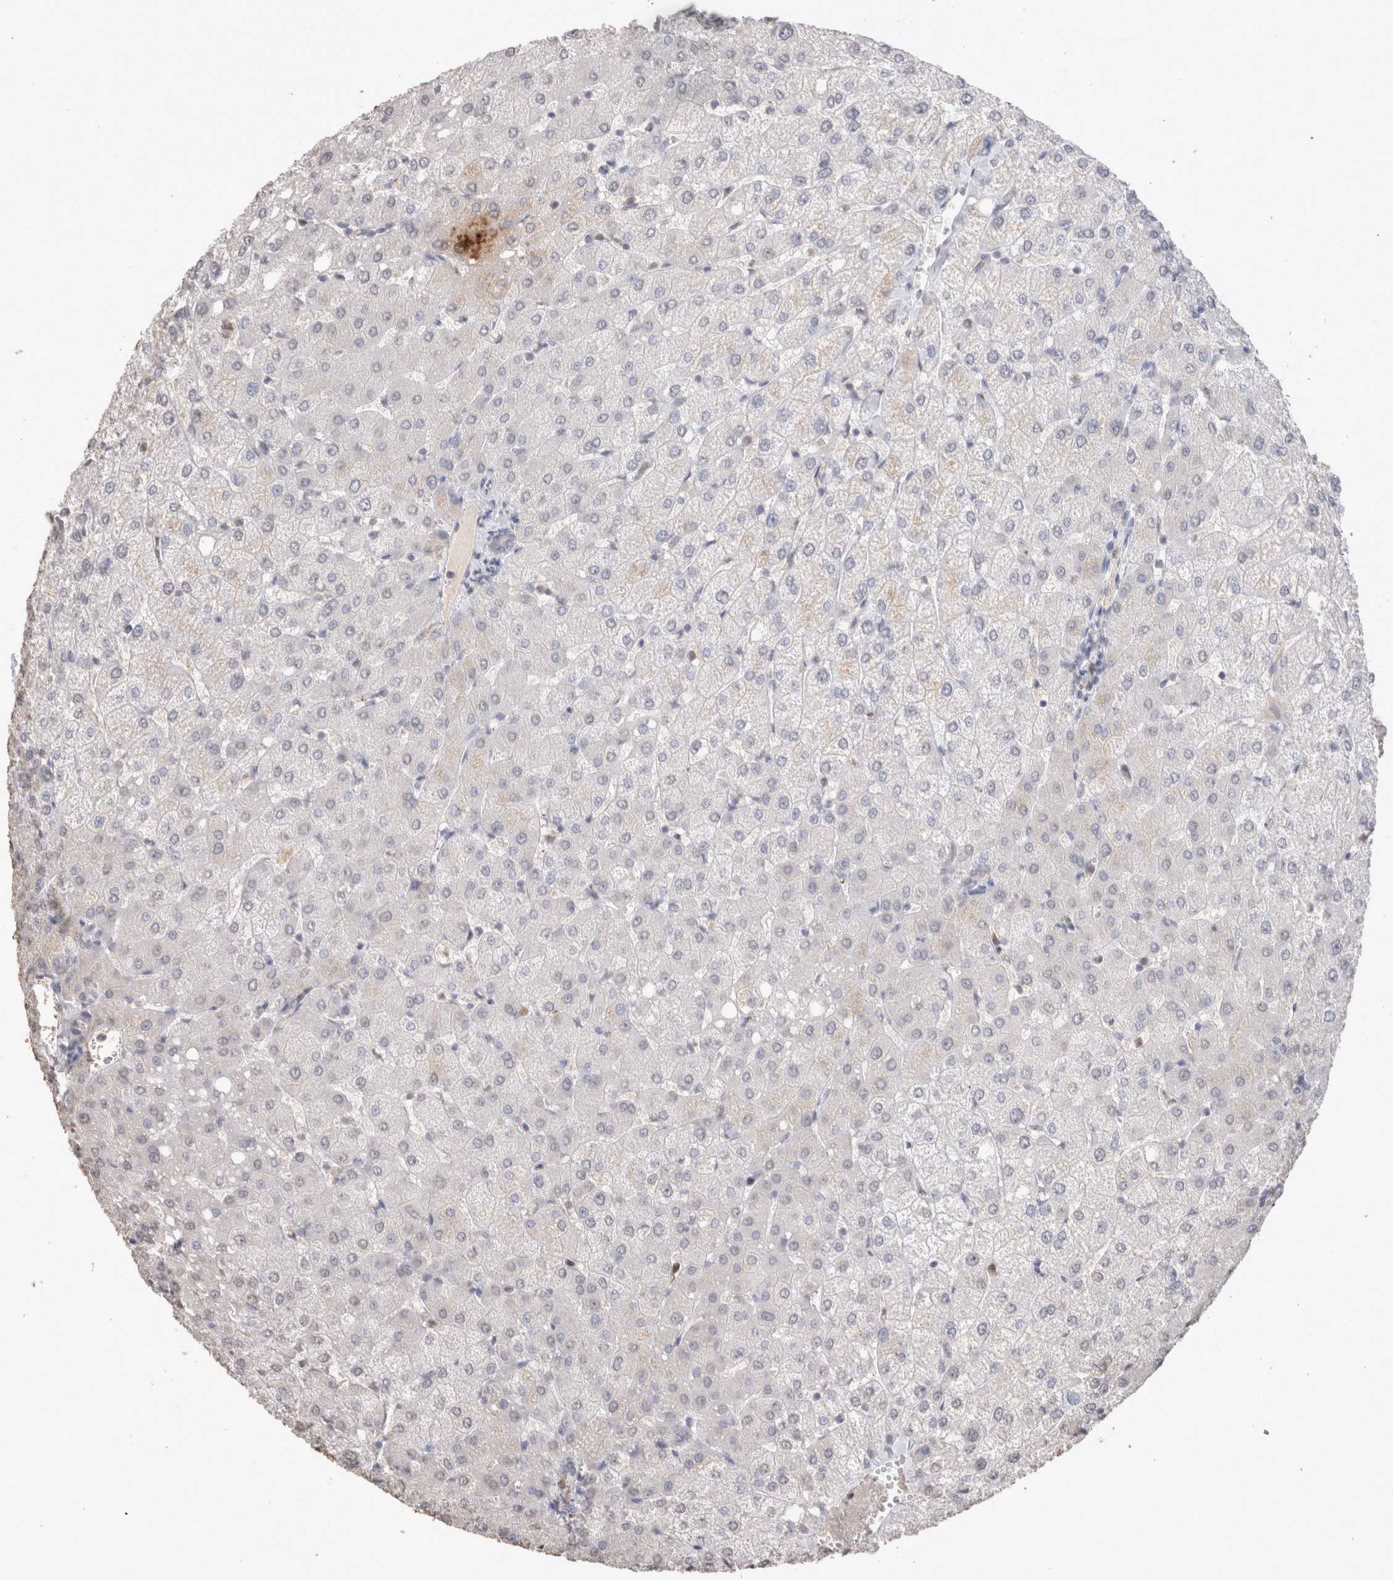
{"staining": {"intensity": "negative", "quantity": "none", "location": "none"}, "tissue": "liver", "cell_type": "Cholangiocytes", "image_type": "normal", "snomed": [{"axis": "morphology", "description": "Normal tissue, NOS"}, {"axis": "topography", "description": "Liver"}], "caption": "The immunohistochemistry (IHC) histopathology image has no significant positivity in cholangiocytes of liver.", "gene": "LGALS2", "patient": {"sex": "female", "age": 54}}